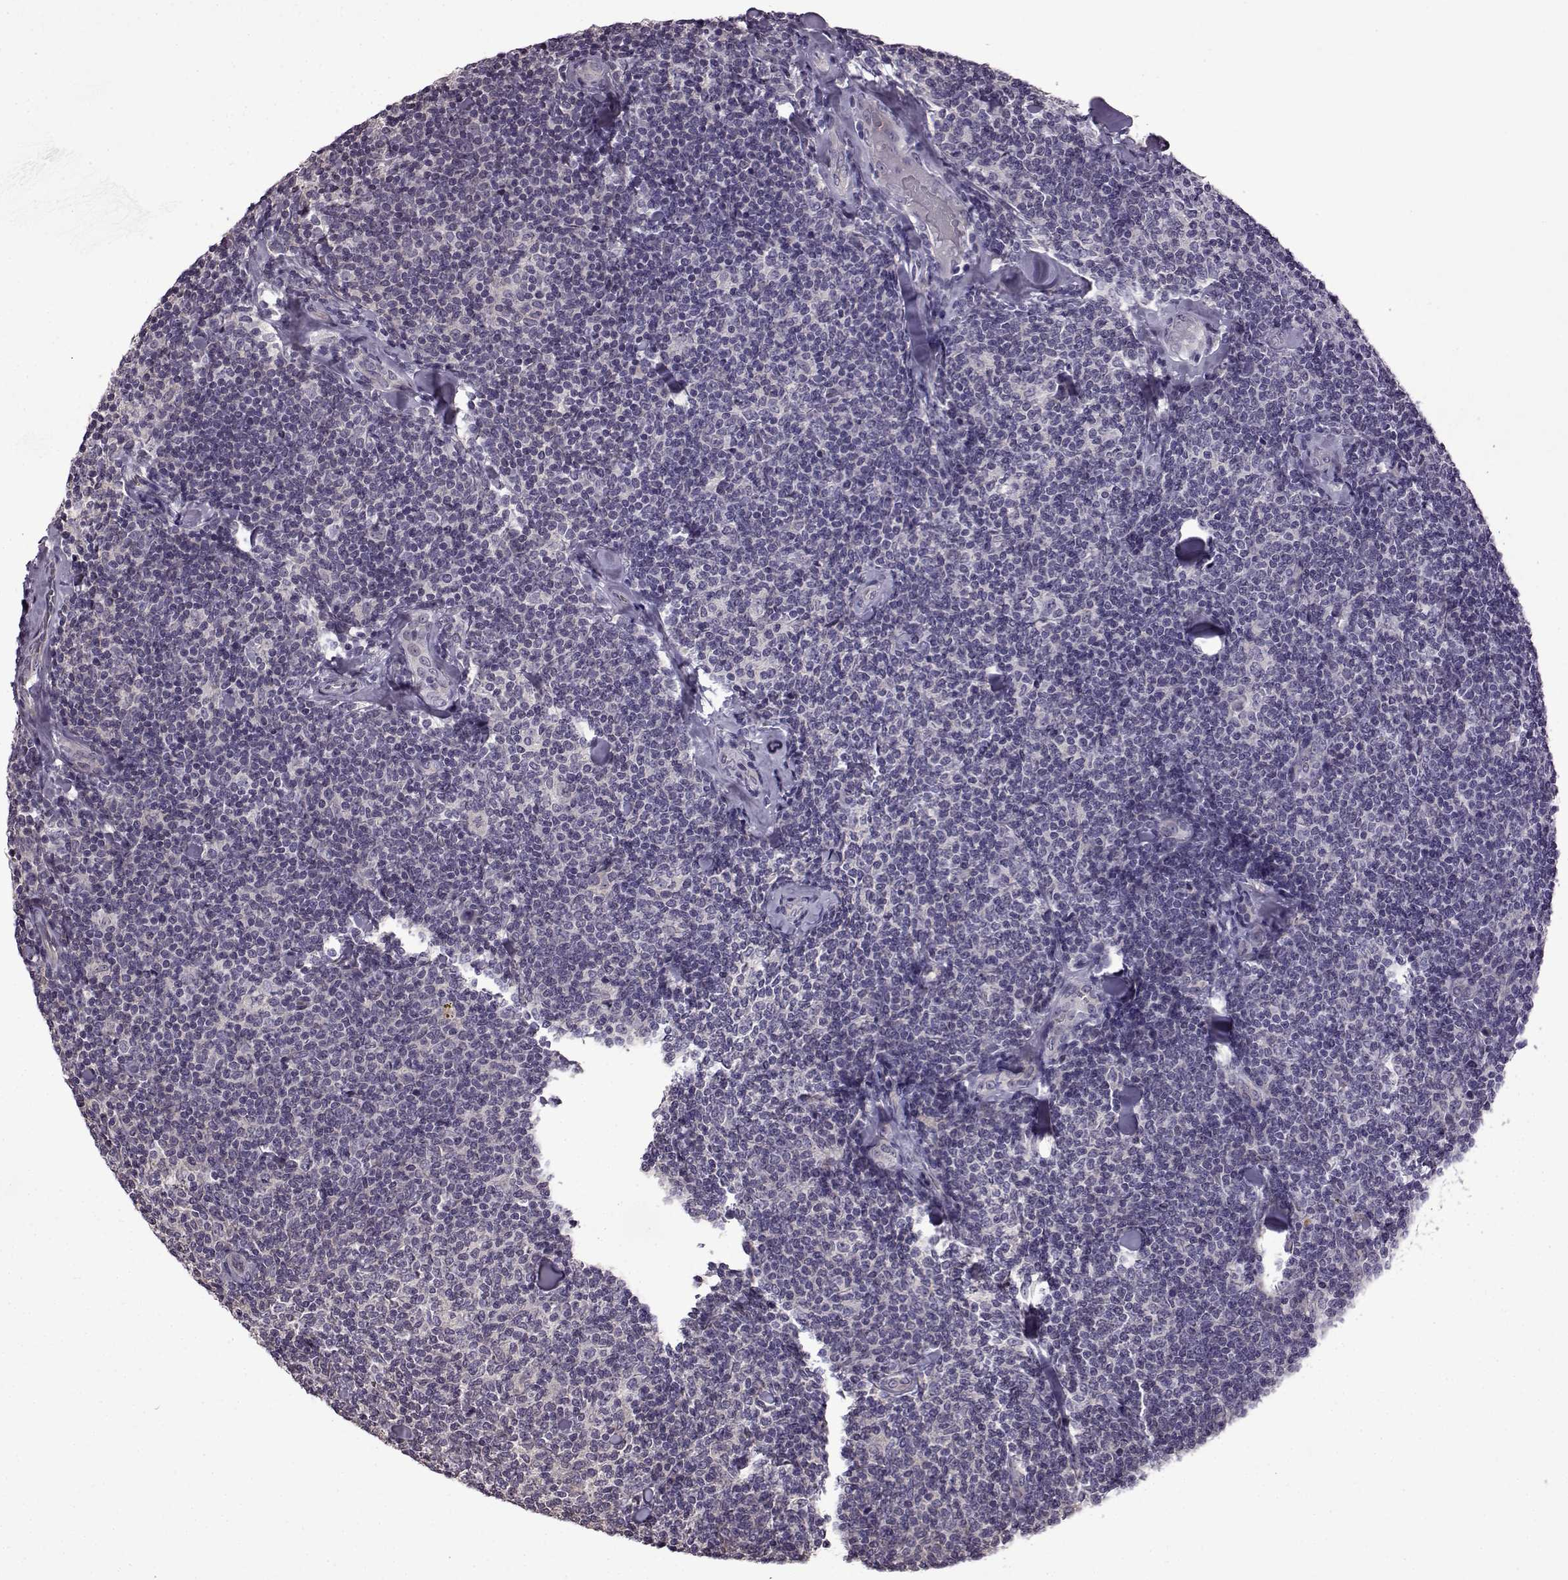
{"staining": {"intensity": "negative", "quantity": "none", "location": "none"}, "tissue": "lymphoma", "cell_type": "Tumor cells", "image_type": "cancer", "snomed": [{"axis": "morphology", "description": "Malignant lymphoma, non-Hodgkin's type, Low grade"}, {"axis": "topography", "description": "Lymph node"}], "caption": "IHC of human malignant lymphoma, non-Hodgkin's type (low-grade) shows no positivity in tumor cells.", "gene": "EDDM3B", "patient": {"sex": "female", "age": 56}}